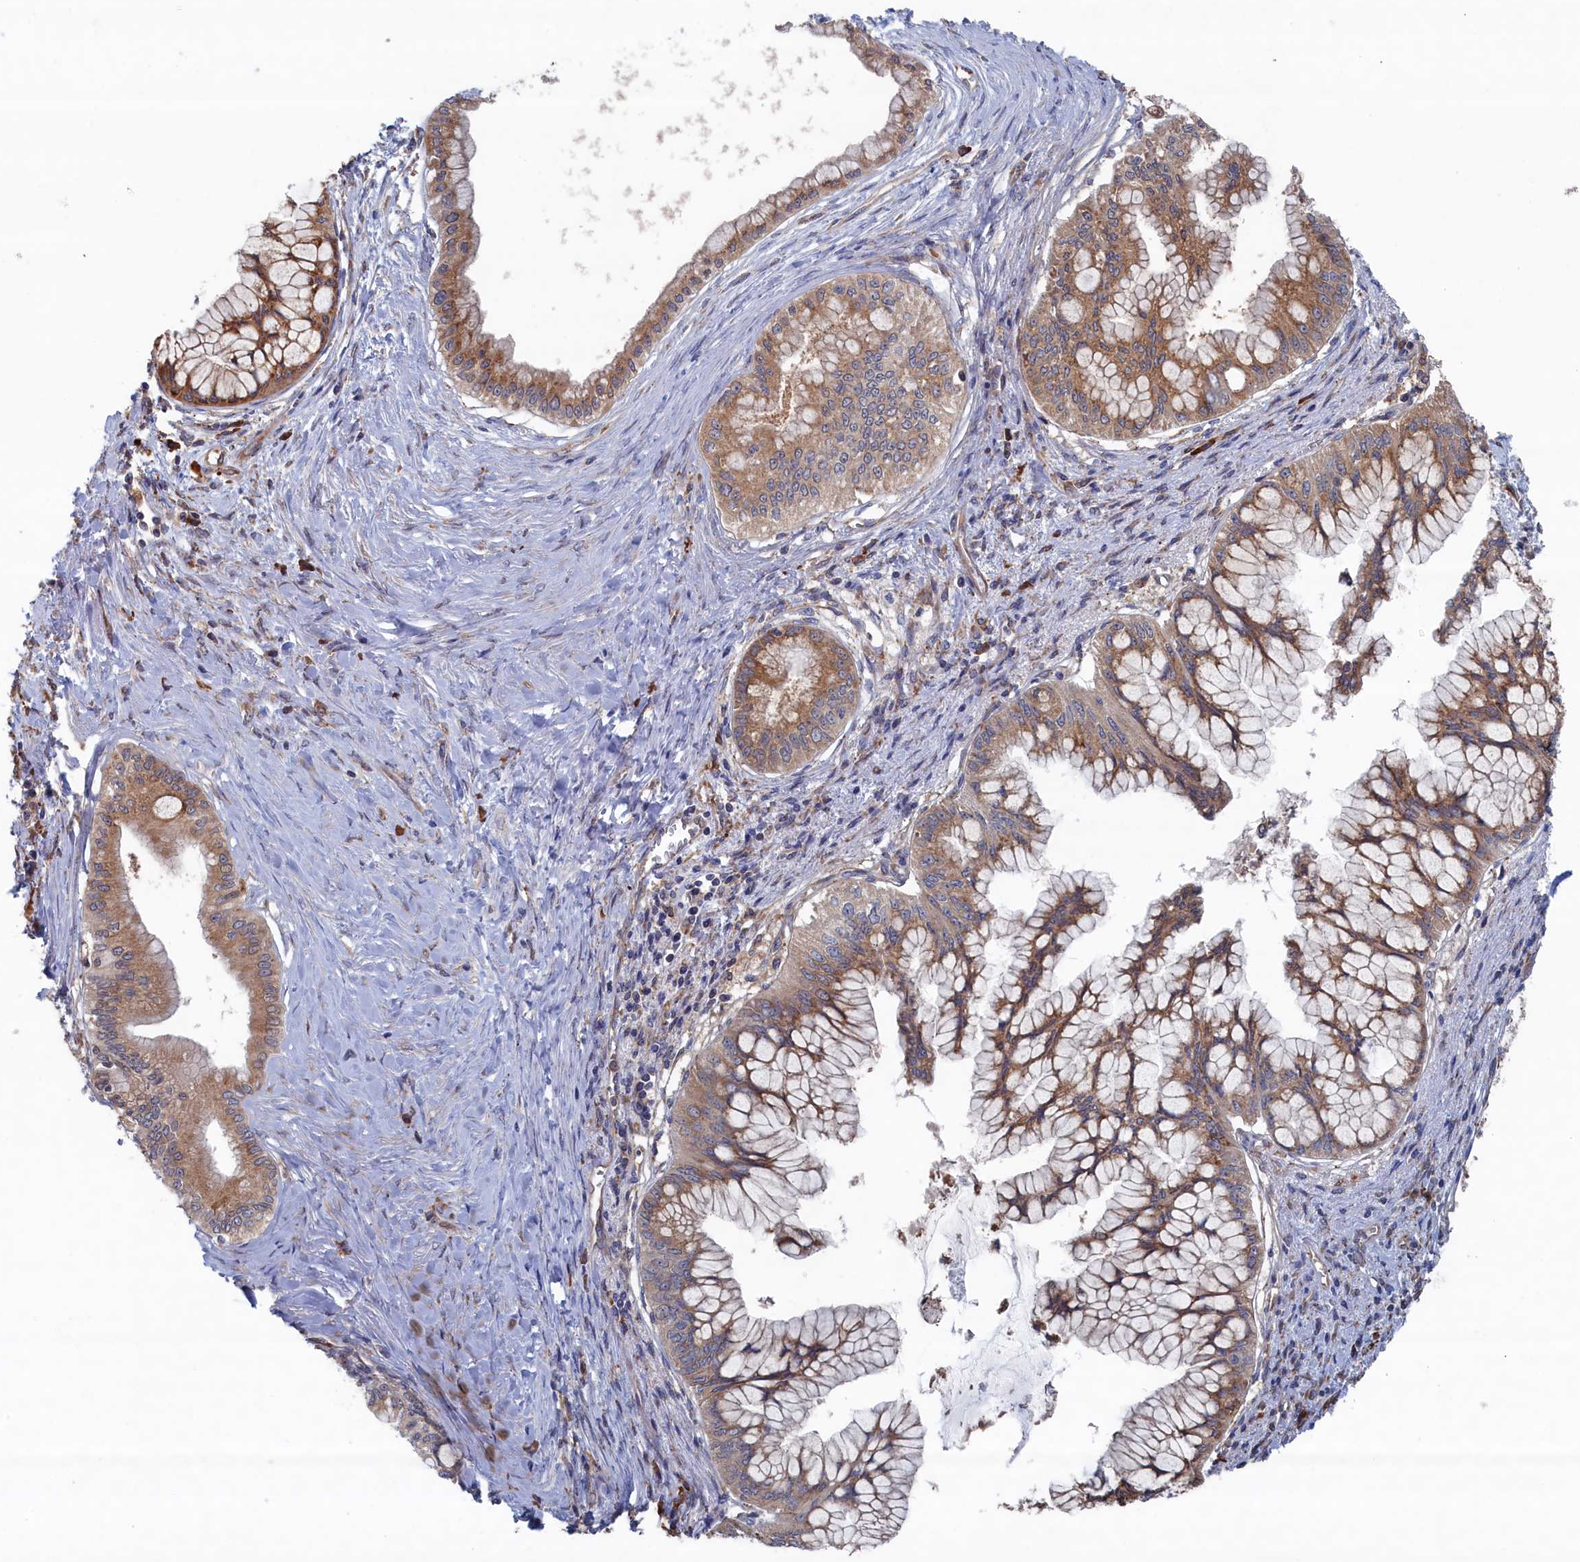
{"staining": {"intensity": "moderate", "quantity": ">75%", "location": "cytoplasmic/membranous"}, "tissue": "pancreatic cancer", "cell_type": "Tumor cells", "image_type": "cancer", "snomed": [{"axis": "morphology", "description": "Adenocarcinoma, NOS"}, {"axis": "topography", "description": "Pancreas"}], "caption": "Immunohistochemistry photomicrograph of neoplastic tissue: human pancreatic adenocarcinoma stained using immunohistochemistry (IHC) displays medium levels of moderate protein expression localized specifically in the cytoplasmic/membranous of tumor cells, appearing as a cytoplasmic/membranous brown color.", "gene": "BPIFB6", "patient": {"sex": "male", "age": 46}}